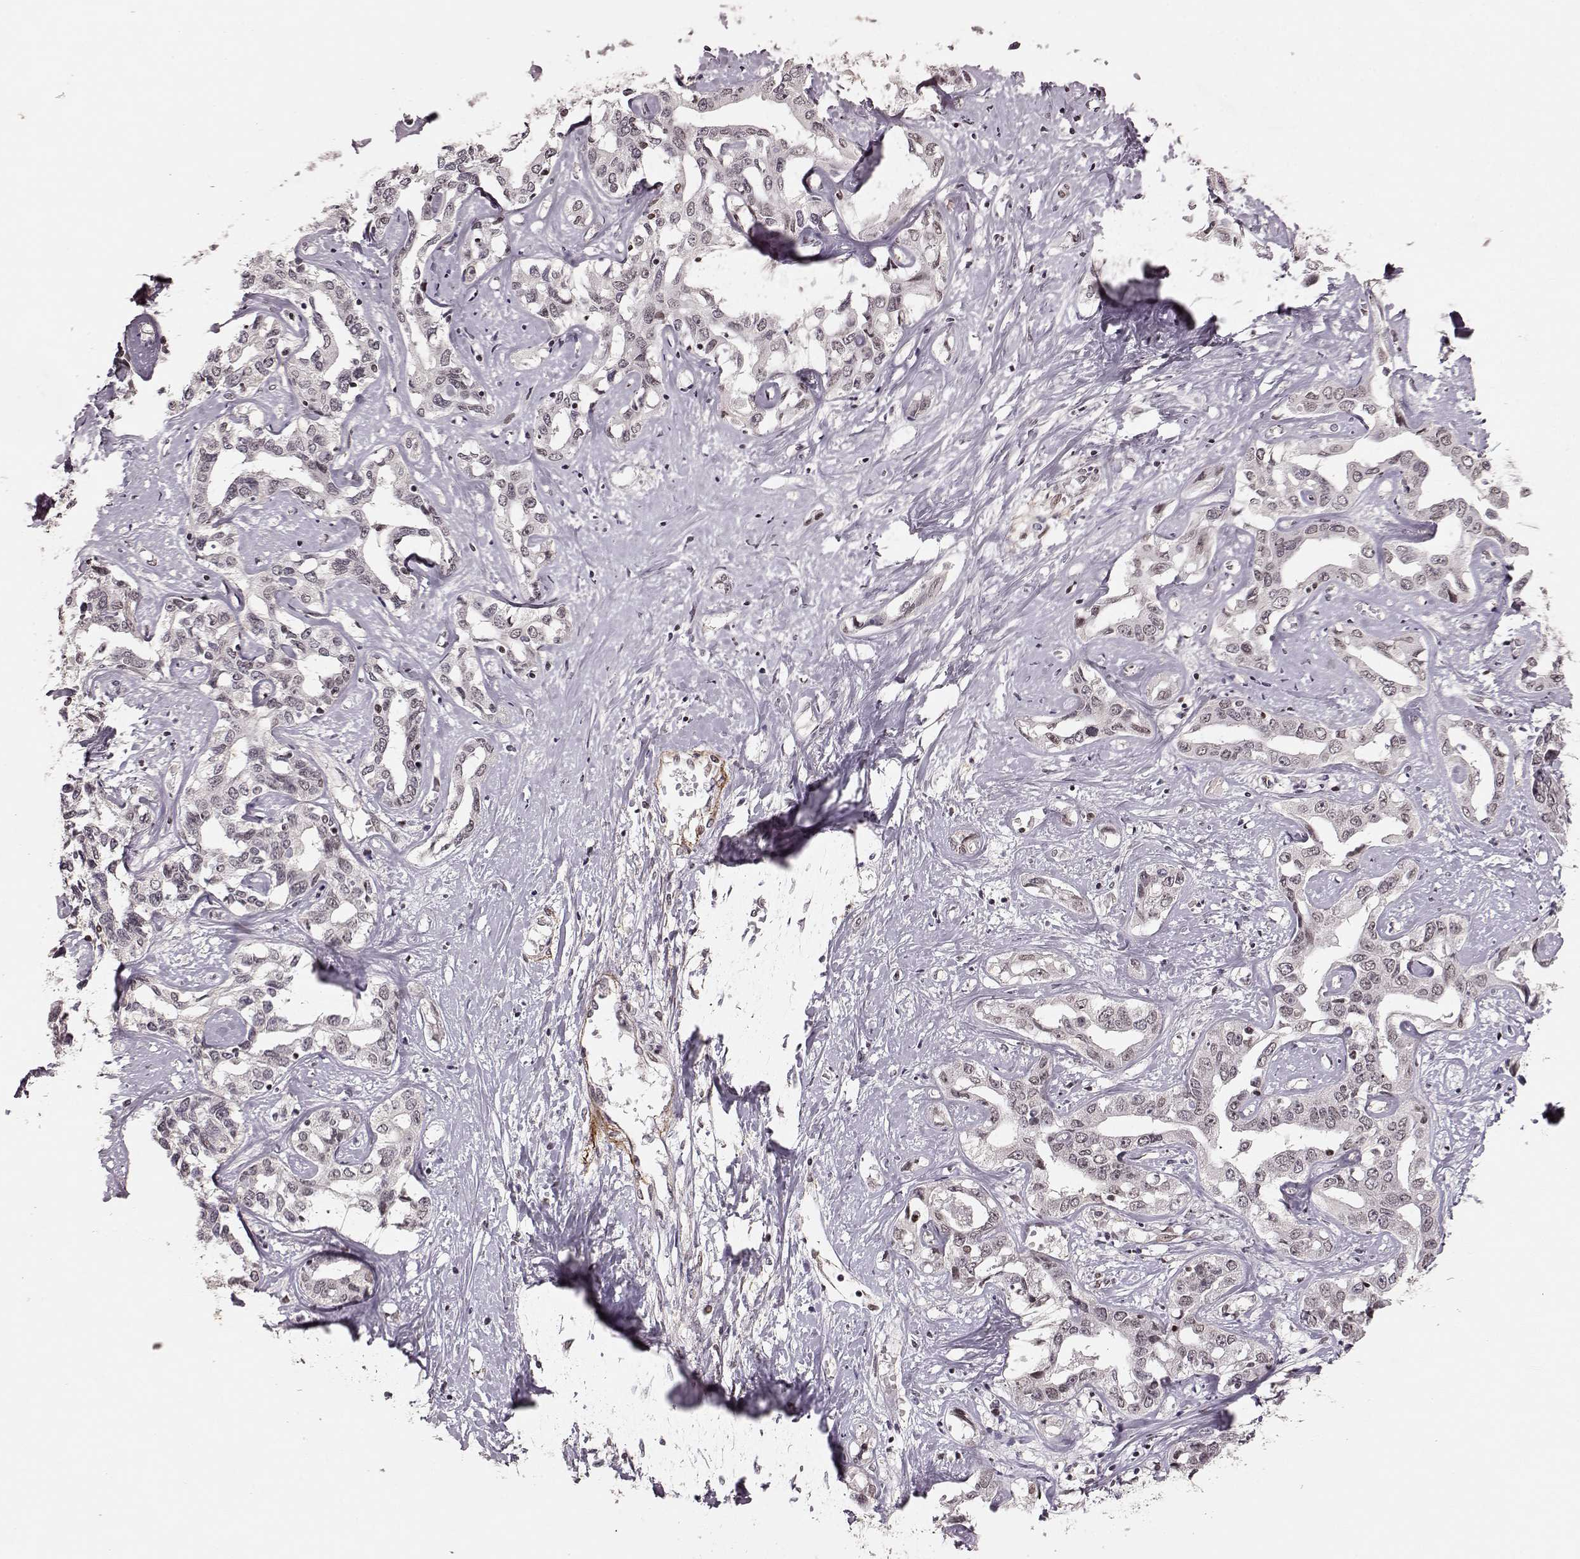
{"staining": {"intensity": "negative", "quantity": "none", "location": "none"}, "tissue": "liver cancer", "cell_type": "Tumor cells", "image_type": "cancer", "snomed": [{"axis": "morphology", "description": "Cholangiocarcinoma"}, {"axis": "topography", "description": "Liver"}], "caption": "High power microscopy histopathology image of an immunohistochemistry (IHC) image of liver cancer, revealing no significant positivity in tumor cells.", "gene": "RRAGD", "patient": {"sex": "male", "age": 59}}